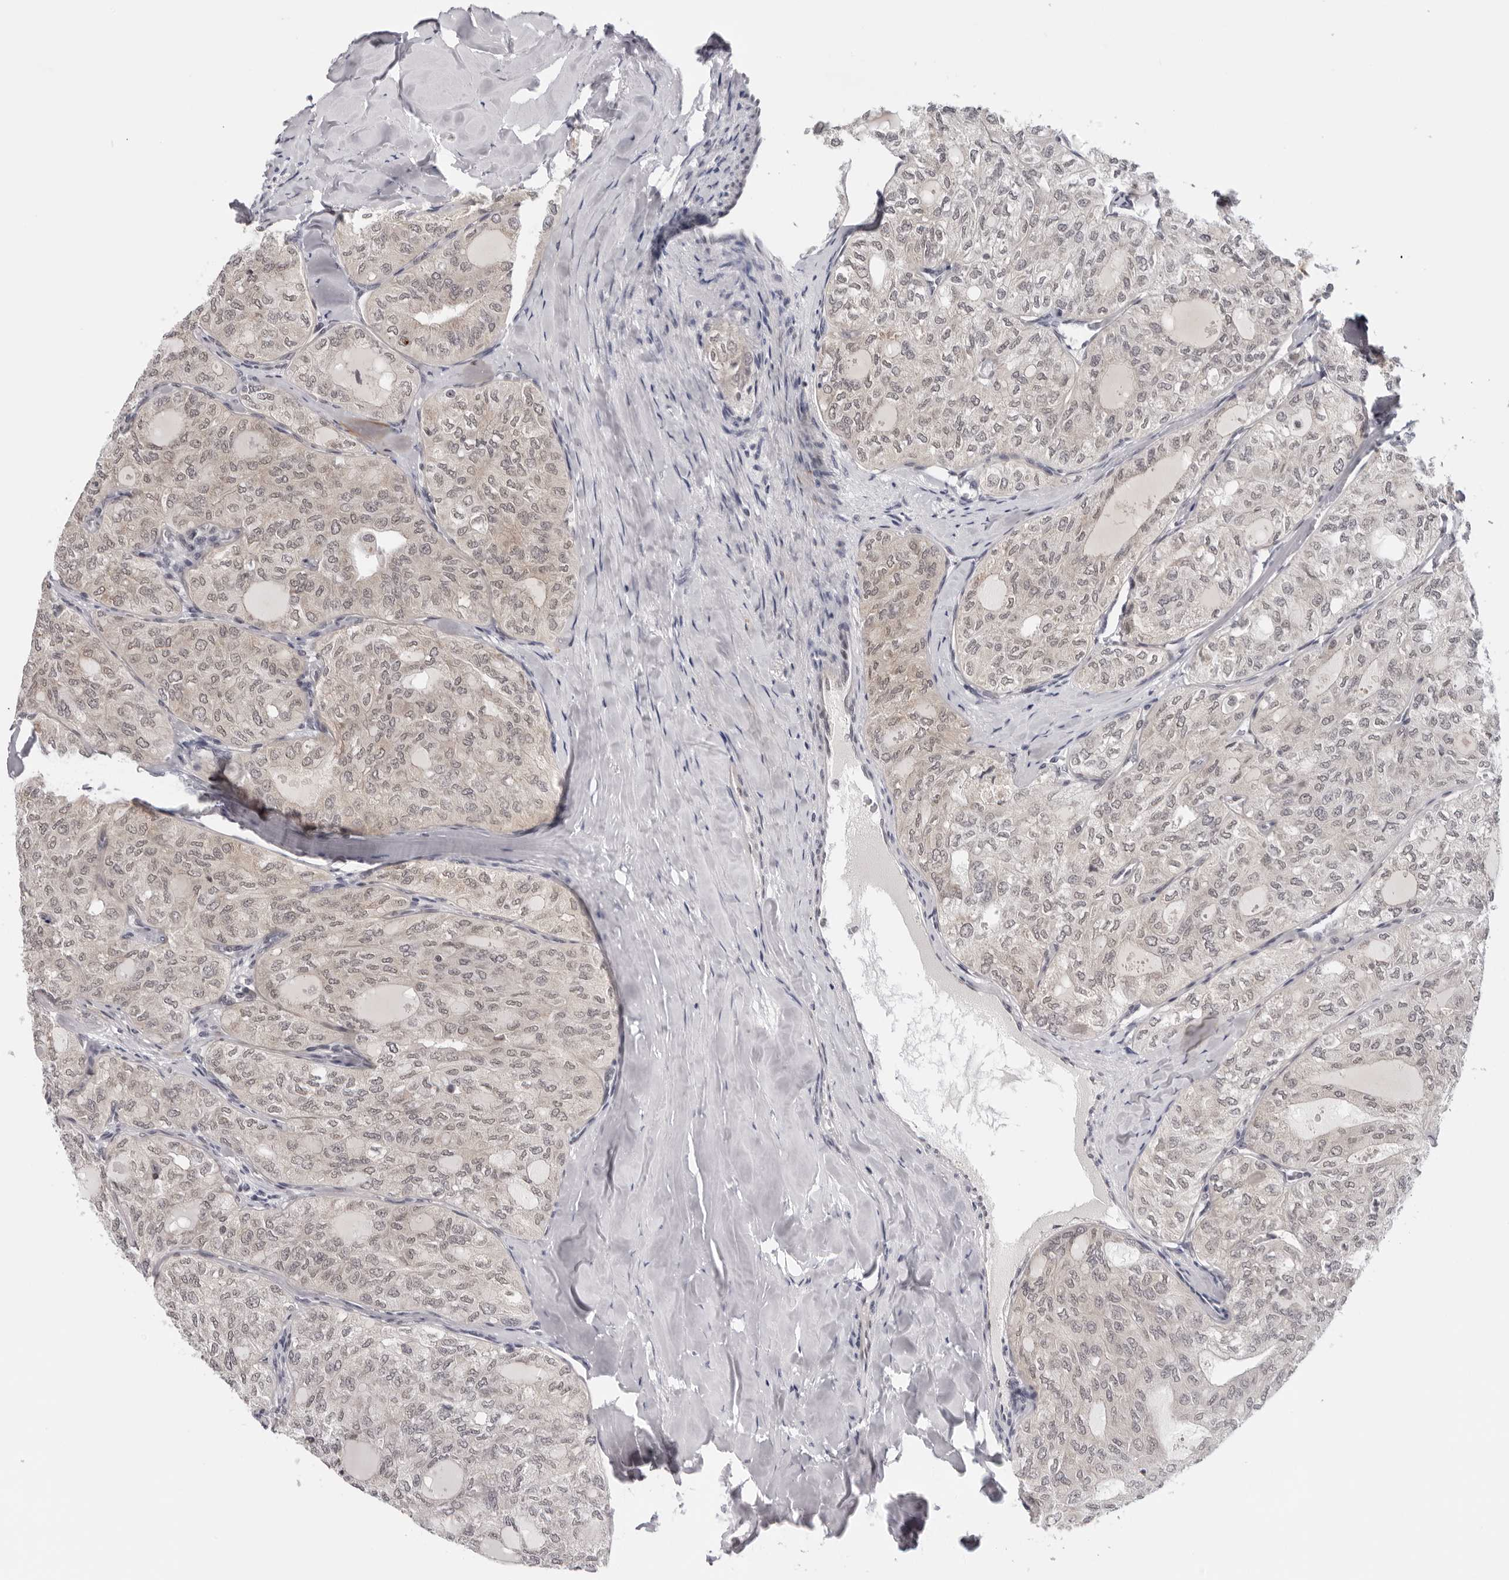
{"staining": {"intensity": "weak", "quantity": "<25%", "location": "nuclear"}, "tissue": "thyroid cancer", "cell_type": "Tumor cells", "image_type": "cancer", "snomed": [{"axis": "morphology", "description": "Follicular adenoma carcinoma, NOS"}, {"axis": "topography", "description": "Thyroid gland"}], "caption": "The immunohistochemistry (IHC) photomicrograph has no significant positivity in tumor cells of thyroid cancer tissue.", "gene": "PRUNE1", "patient": {"sex": "male", "age": 75}}